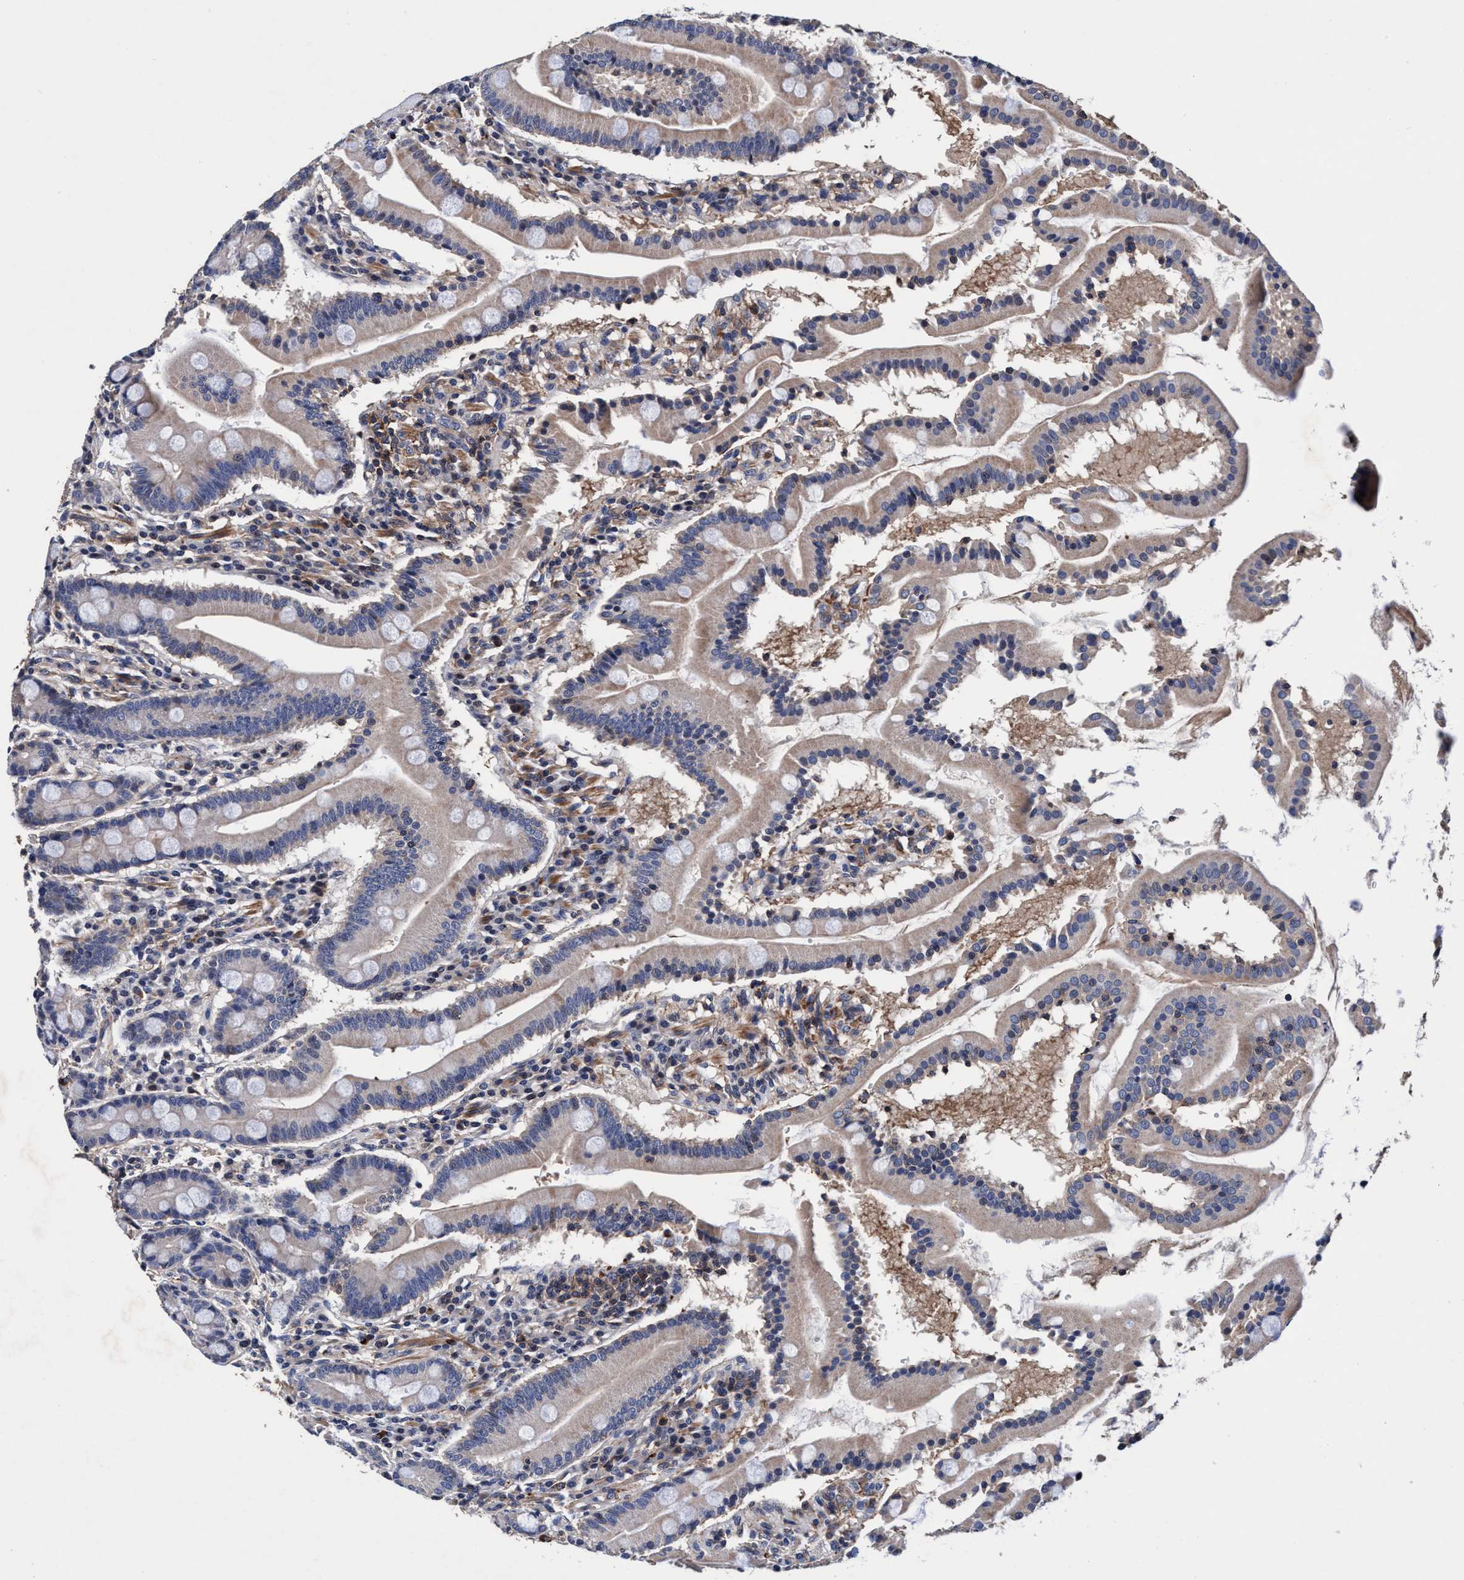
{"staining": {"intensity": "weak", "quantity": "25%-75%", "location": "cytoplasmic/membranous"}, "tissue": "duodenum", "cell_type": "Glandular cells", "image_type": "normal", "snomed": [{"axis": "morphology", "description": "Normal tissue, NOS"}, {"axis": "topography", "description": "Duodenum"}], "caption": "Immunohistochemistry photomicrograph of normal duodenum stained for a protein (brown), which displays low levels of weak cytoplasmic/membranous expression in about 25%-75% of glandular cells.", "gene": "RNF208", "patient": {"sex": "male", "age": 50}}